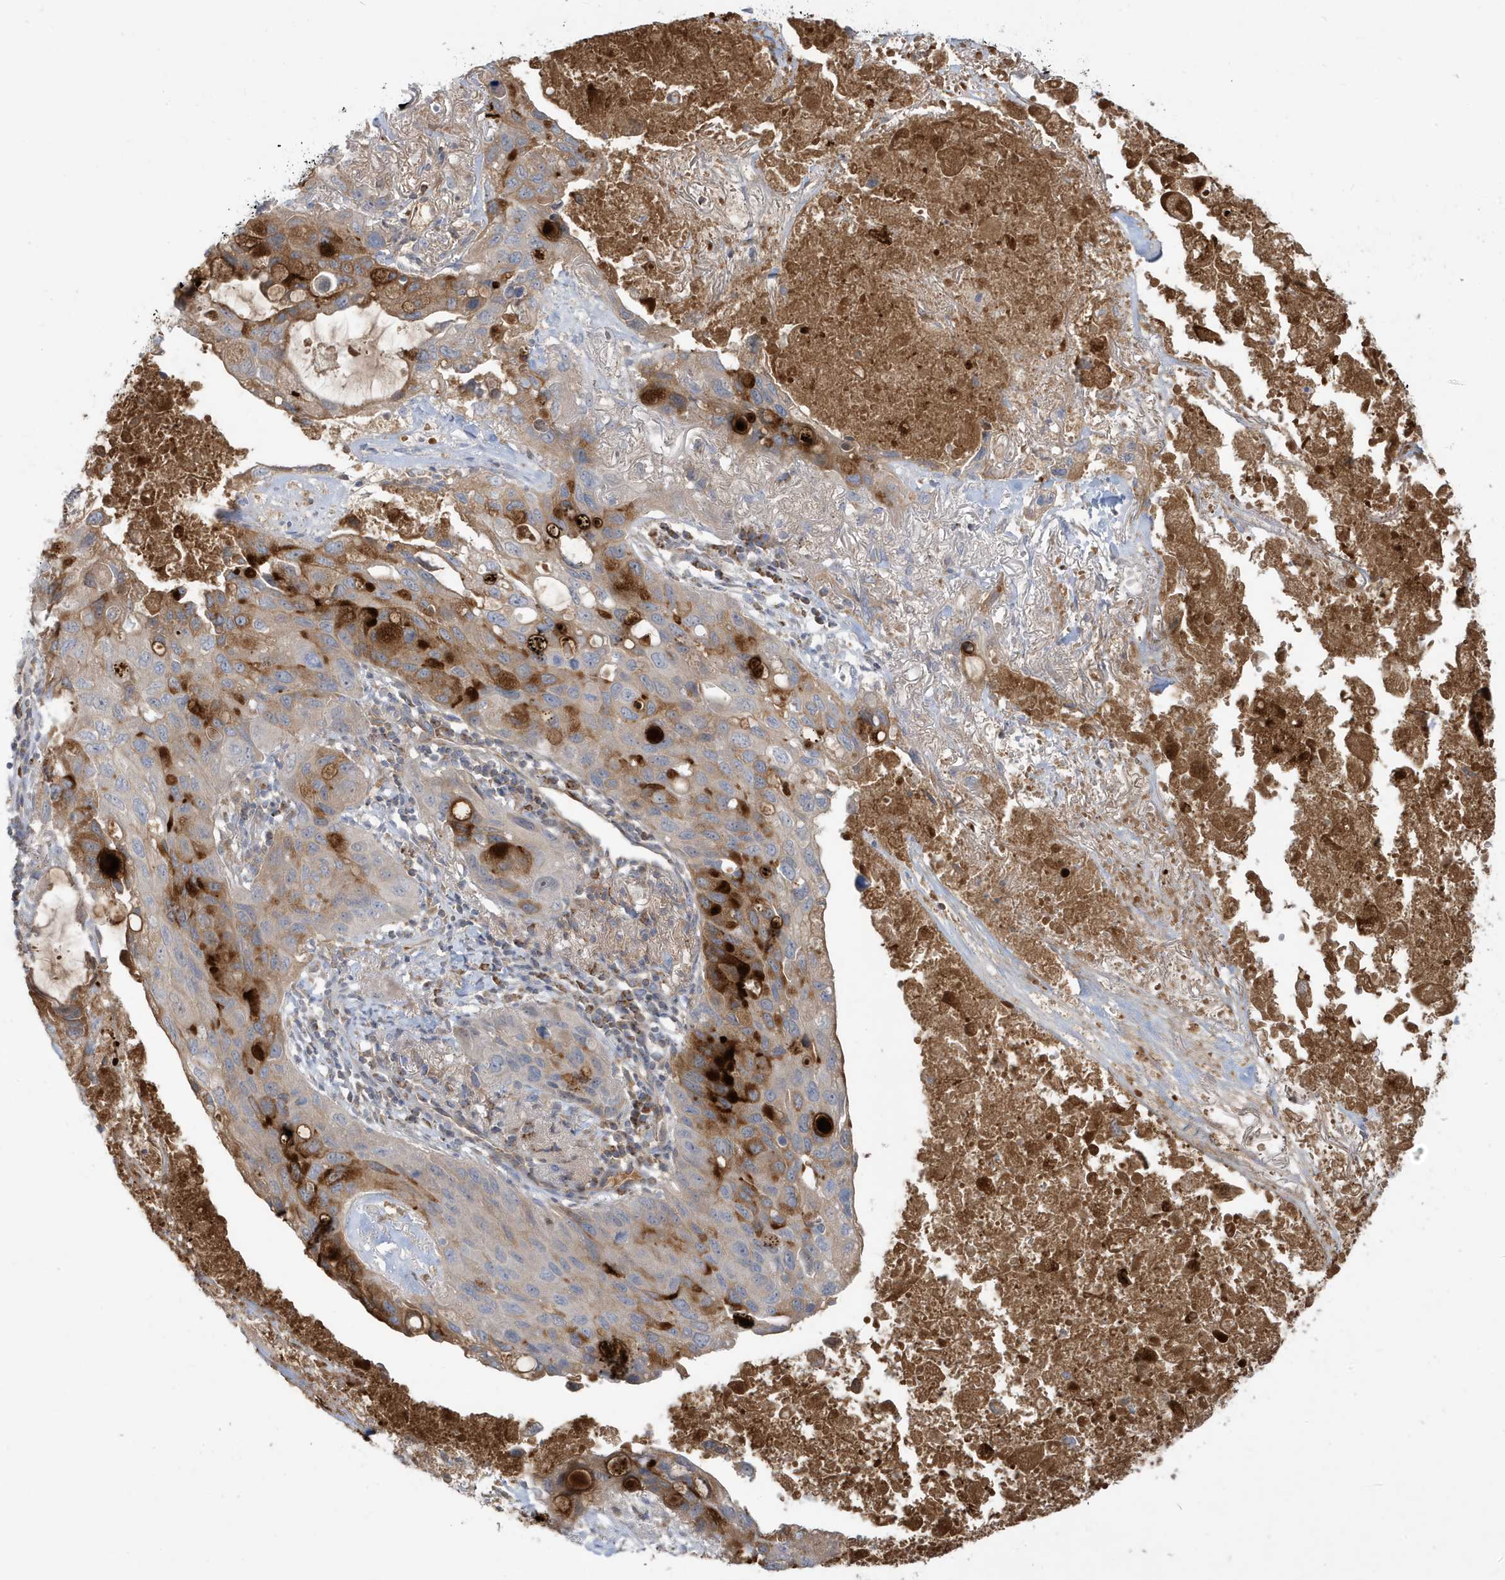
{"staining": {"intensity": "moderate", "quantity": "25%-75%", "location": "cytoplasmic/membranous"}, "tissue": "lung cancer", "cell_type": "Tumor cells", "image_type": "cancer", "snomed": [{"axis": "morphology", "description": "Squamous cell carcinoma, NOS"}, {"axis": "topography", "description": "Lung"}], "caption": "Protein expression by immunohistochemistry (IHC) exhibits moderate cytoplasmic/membranous positivity in approximately 25%-75% of tumor cells in lung cancer.", "gene": "IFT57", "patient": {"sex": "female", "age": 73}}